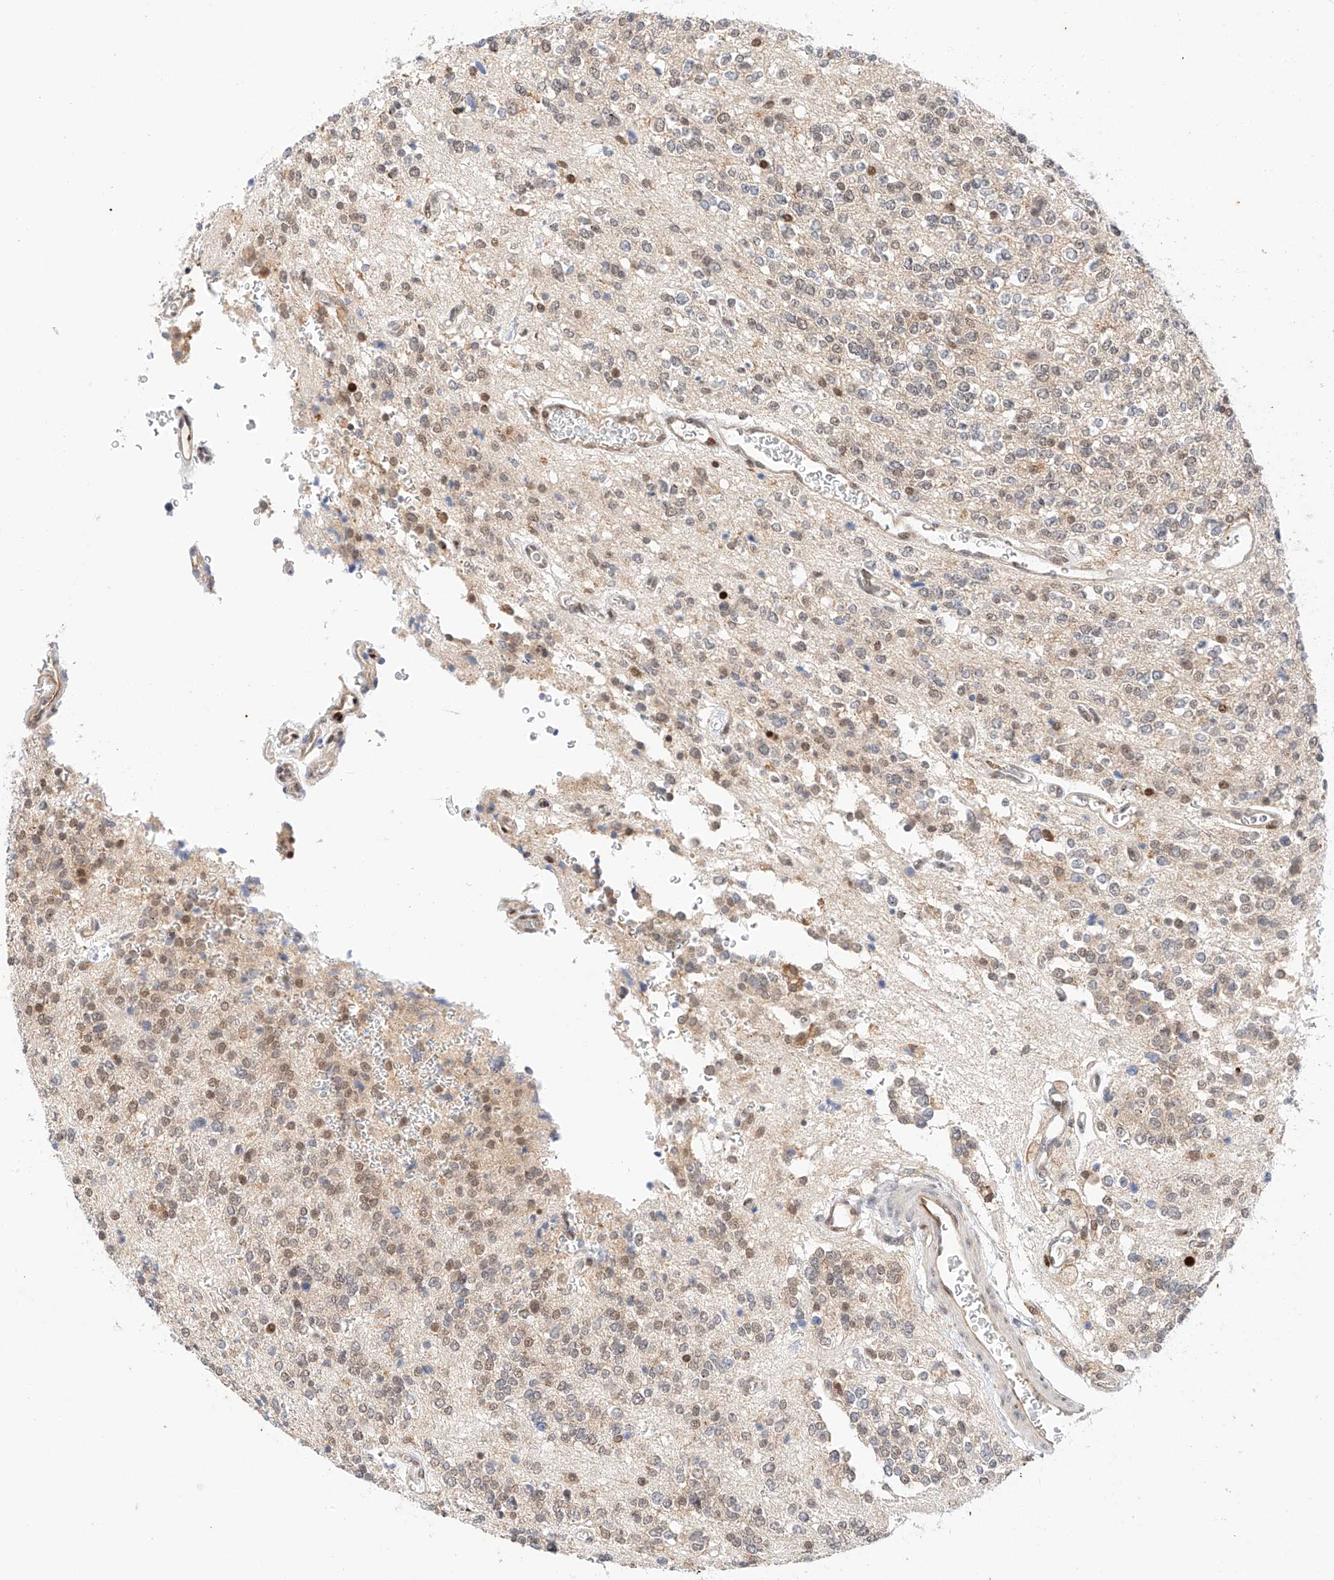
{"staining": {"intensity": "moderate", "quantity": "<25%", "location": "nuclear"}, "tissue": "glioma", "cell_type": "Tumor cells", "image_type": "cancer", "snomed": [{"axis": "morphology", "description": "Glioma, malignant, High grade"}, {"axis": "topography", "description": "Brain"}], "caption": "This is an image of immunohistochemistry (IHC) staining of glioma, which shows moderate staining in the nuclear of tumor cells.", "gene": "HDAC9", "patient": {"sex": "male", "age": 34}}